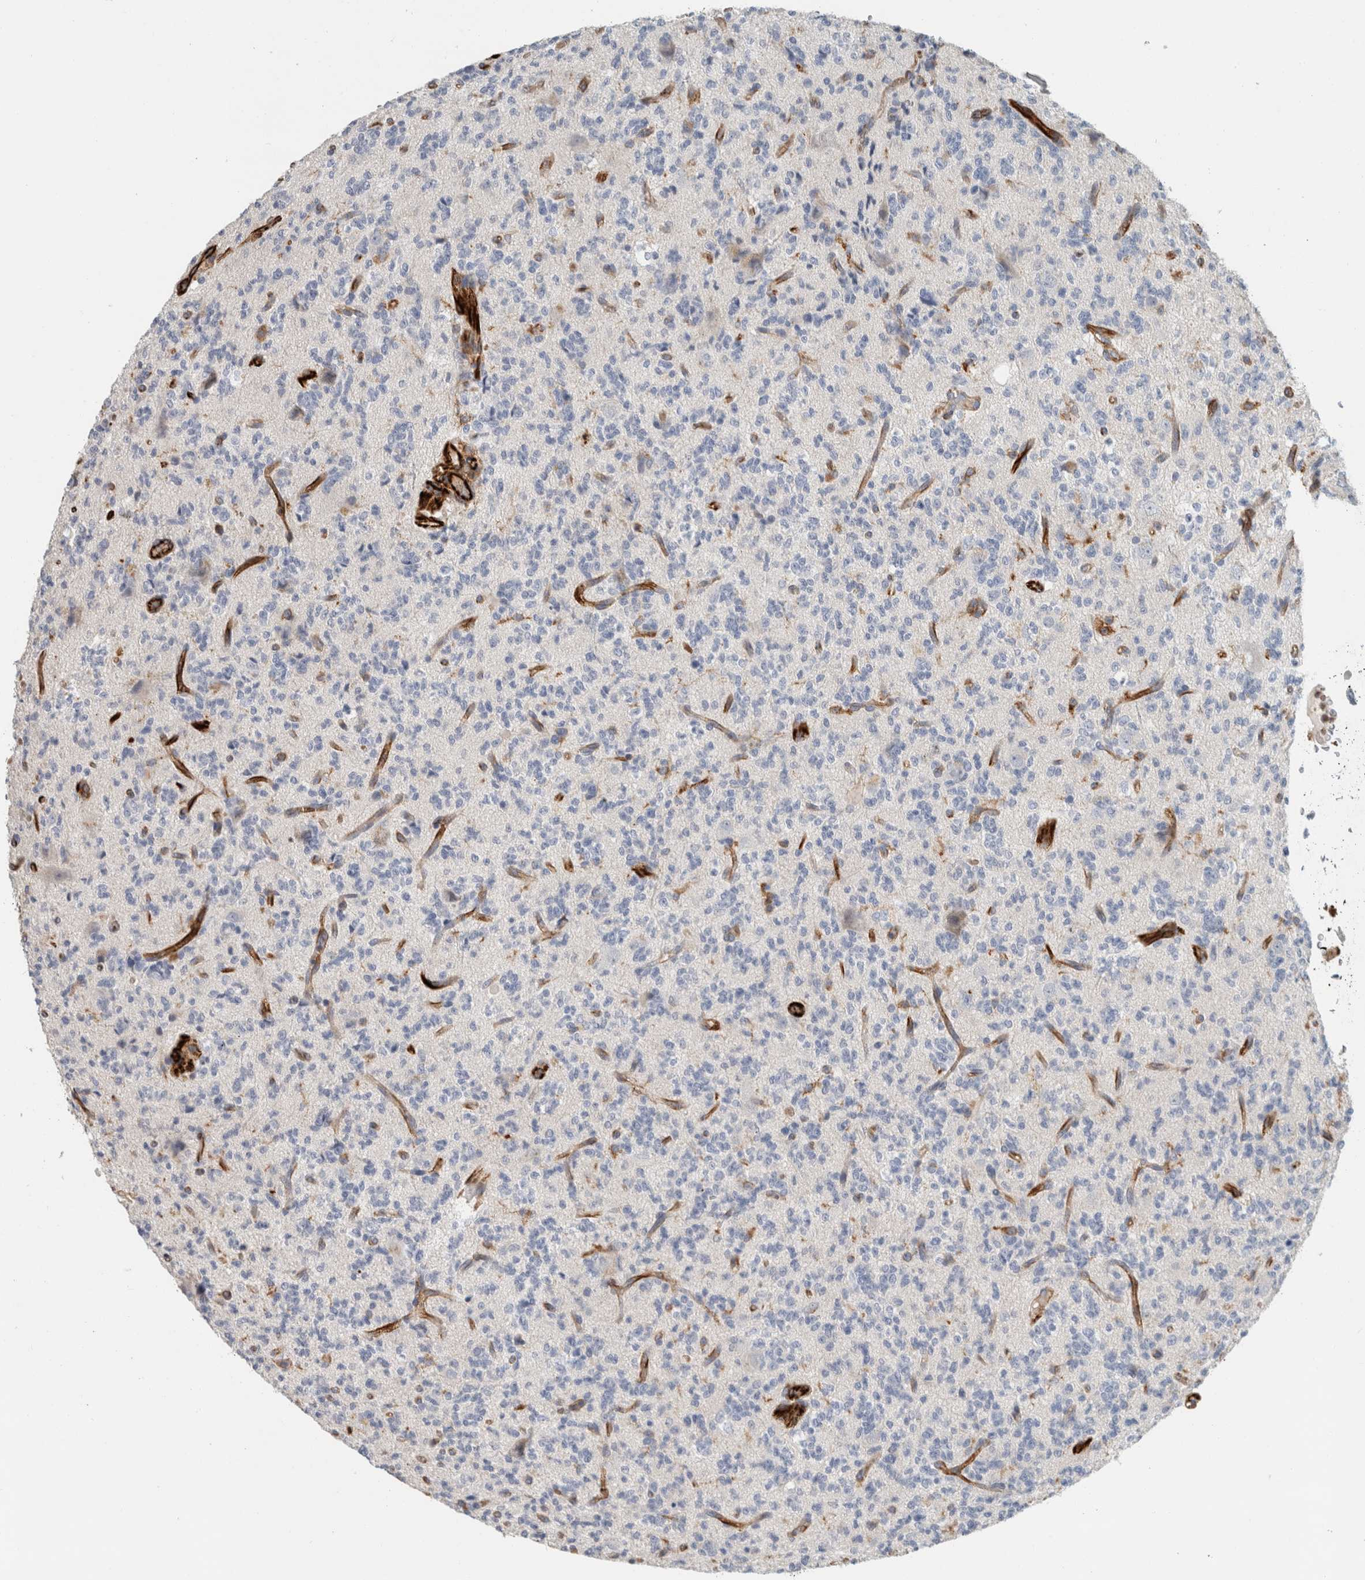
{"staining": {"intensity": "negative", "quantity": "none", "location": "none"}, "tissue": "glioma", "cell_type": "Tumor cells", "image_type": "cancer", "snomed": [{"axis": "morphology", "description": "Glioma, malignant, High grade"}, {"axis": "topography", "description": "Brain"}], "caption": "This photomicrograph is of glioma stained with immunohistochemistry (IHC) to label a protein in brown with the nuclei are counter-stained blue. There is no expression in tumor cells.", "gene": "LY86", "patient": {"sex": "female", "age": 62}}